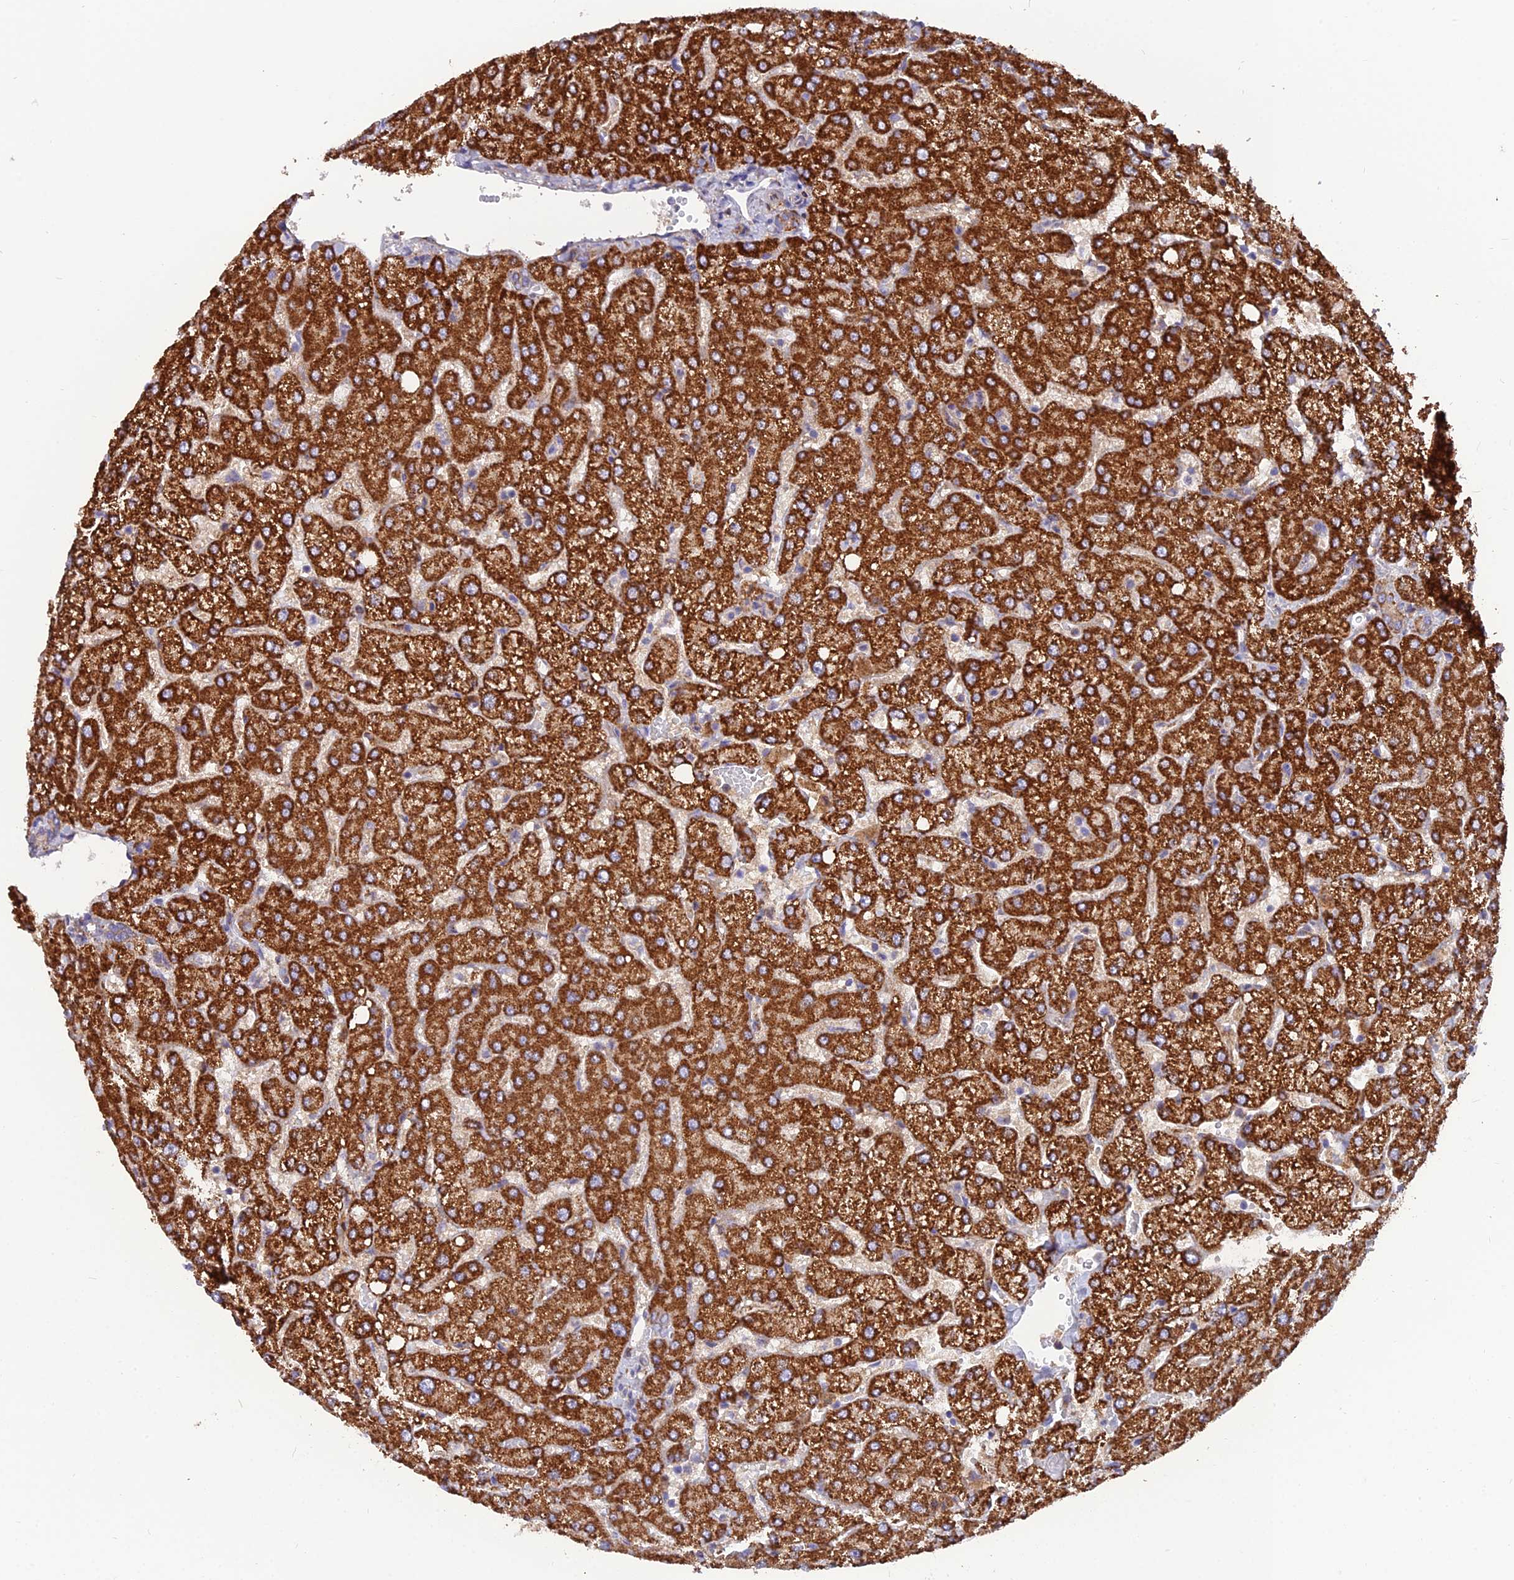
{"staining": {"intensity": "moderate", "quantity": "<25%", "location": "cytoplasmic/membranous"}, "tissue": "liver", "cell_type": "Cholangiocytes", "image_type": "normal", "snomed": [{"axis": "morphology", "description": "Normal tissue, NOS"}, {"axis": "topography", "description": "Liver"}], "caption": "Immunohistochemistry (IHC) staining of normal liver, which reveals low levels of moderate cytoplasmic/membranous positivity in about <25% of cholangiocytes indicating moderate cytoplasmic/membranous protein staining. The staining was performed using DAB (3,3'-diaminobenzidine) (brown) for protein detection and nuclei were counterstained in hematoxylin (blue).", "gene": "TIGD6", "patient": {"sex": "female", "age": 54}}